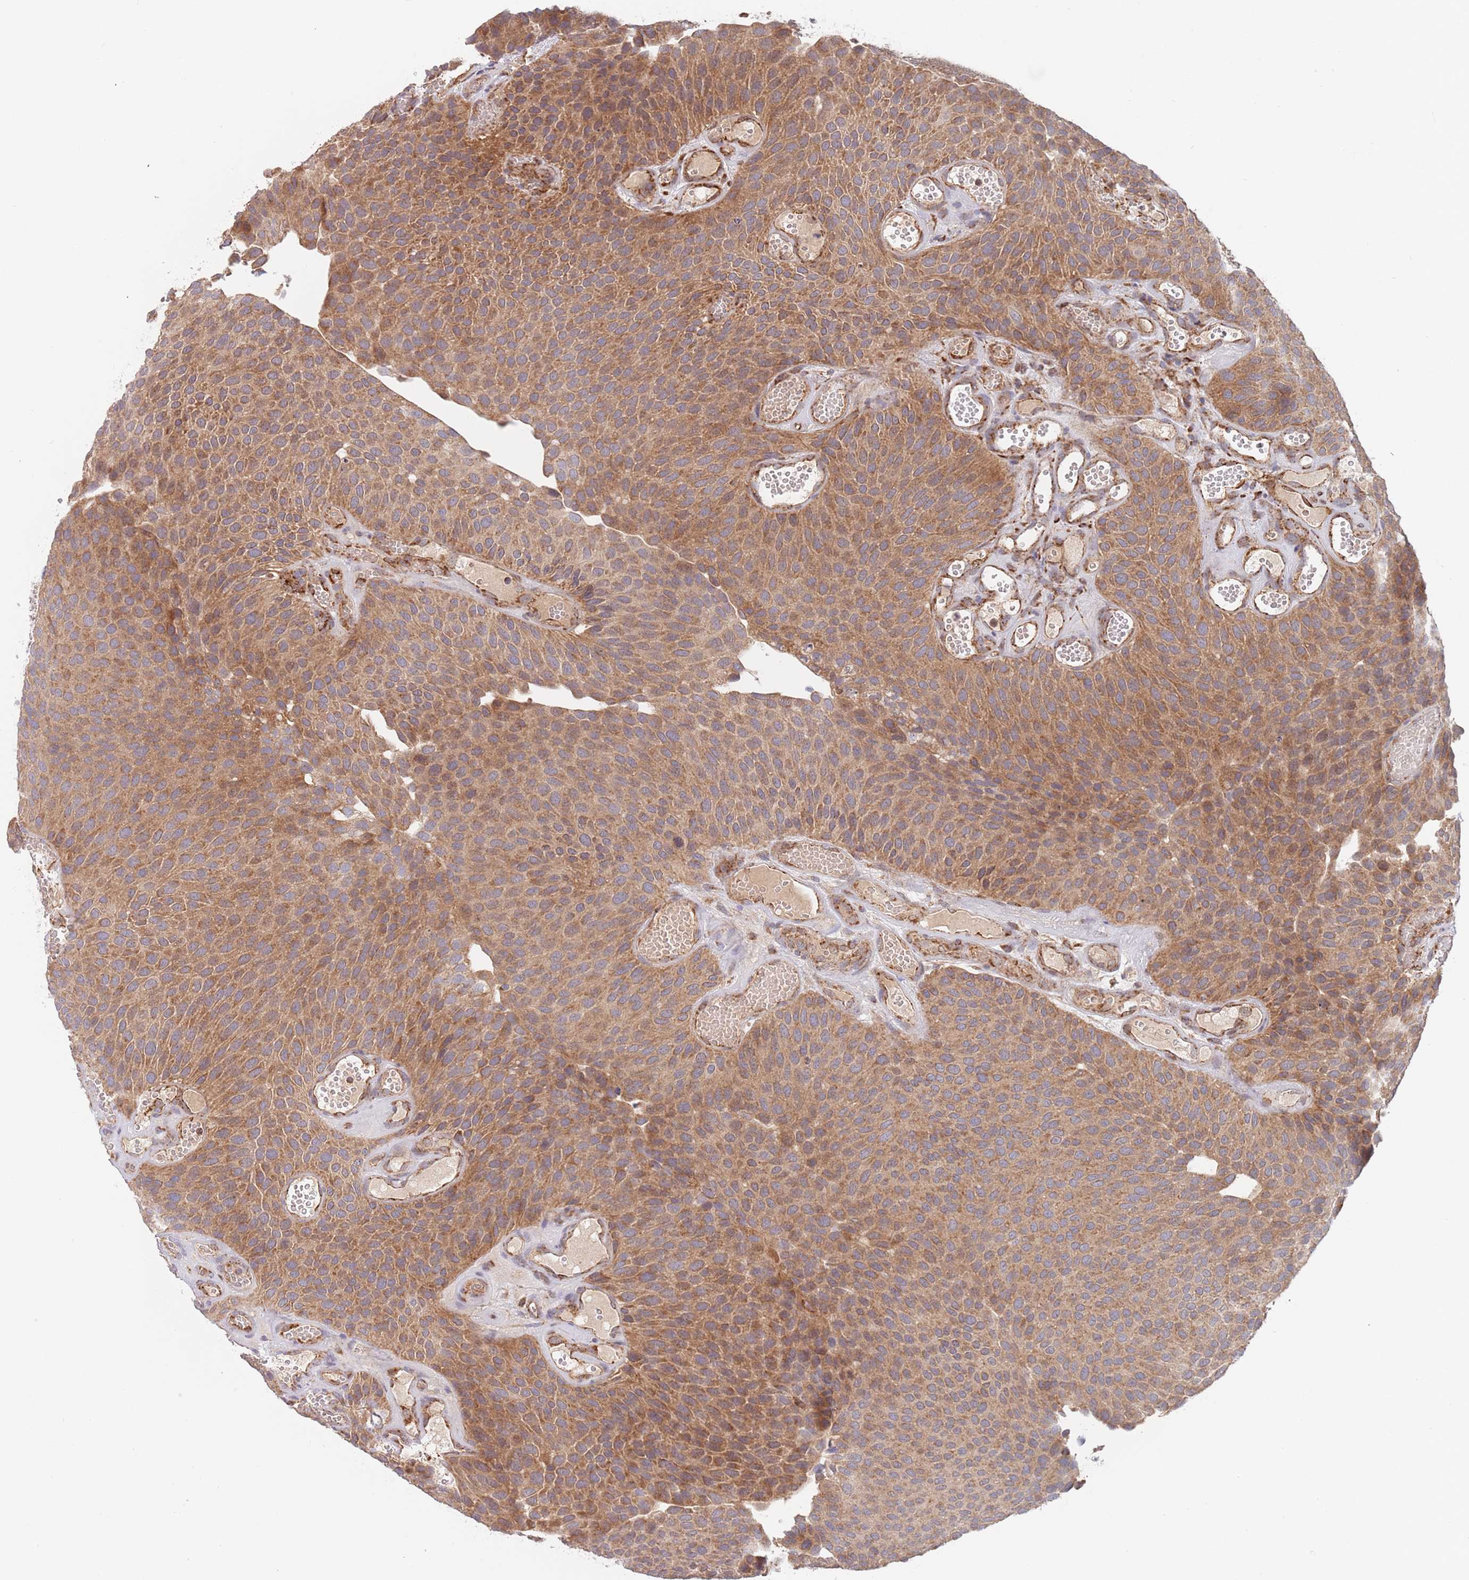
{"staining": {"intensity": "moderate", "quantity": ">75%", "location": "cytoplasmic/membranous"}, "tissue": "urothelial cancer", "cell_type": "Tumor cells", "image_type": "cancer", "snomed": [{"axis": "morphology", "description": "Urothelial carcinoma, Low grade"}, {"axis": "topography", "description": "Urinary bladder"}], "caption": "Urothelial cancer tissue demonstrates moderate cytoplasmic/membranous staining in about >75% of tumor cells", "gene": "GUK1", "patient": {"sex": "male", "age": 89}}